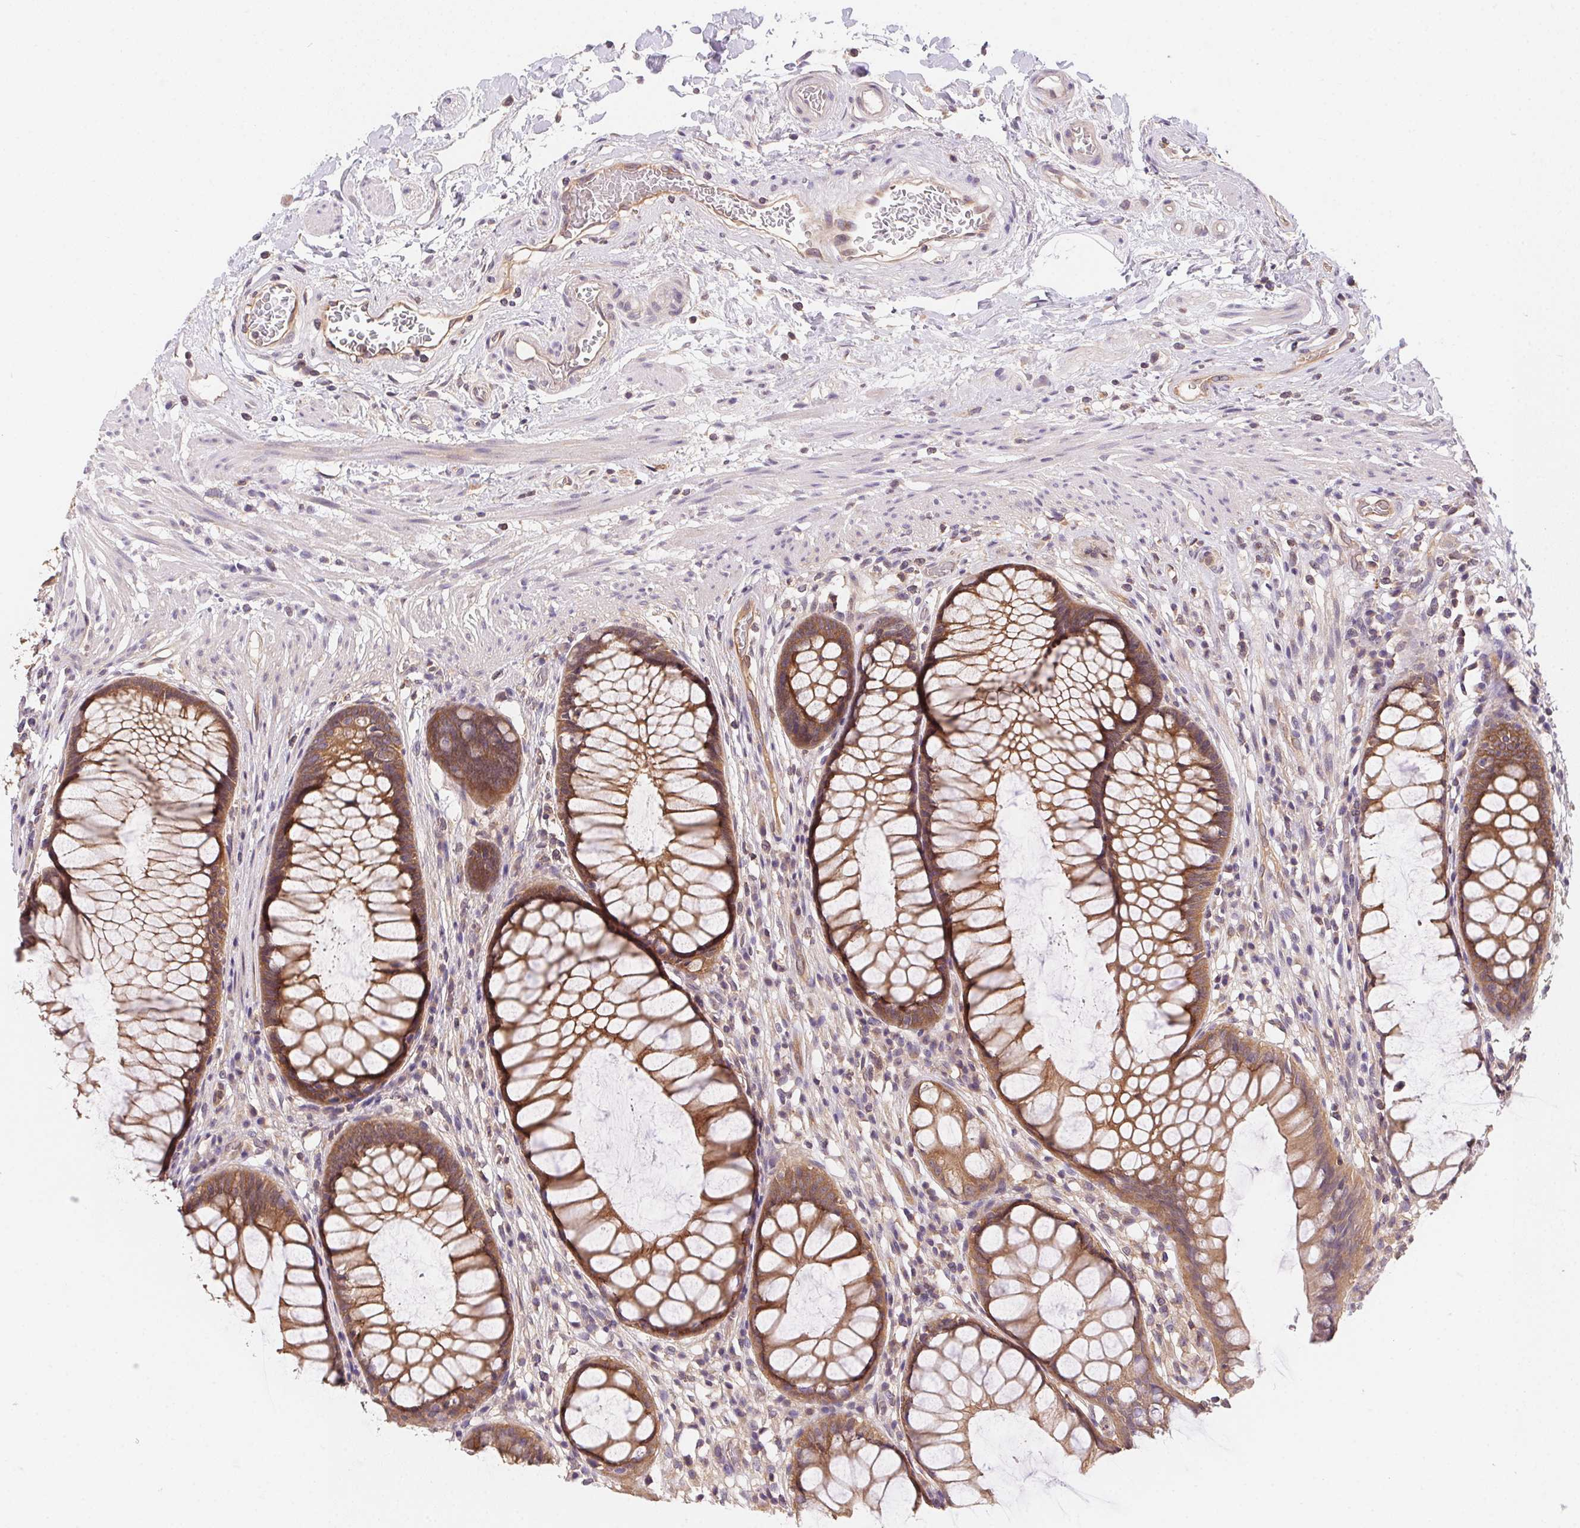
{"staining": {"intensity": "moderate", "quantity": ">75%", "location": "cytoplasmic/membranous"}, "tissue": "rectum", "cell_type": "Glandular cells", "image_type": "normal", "snomed": [{"axis": "morphology", "description": "Normal tissue, NOS"}, {"axis": "topography", "description": "Smooth muscle"}, {"axis": "topography", "description": "Rectum"}], "caption": "IHC (DAB) staining of normal human rectum displays moderate cytoplasmic/membranous protein expression in approximately >75% of glandular cells. (brown staining indicates protein expression, while blue staining denotes nuclei).", "gene": "PRKAA1", "patient": {"sex": "male", "age": 53}}